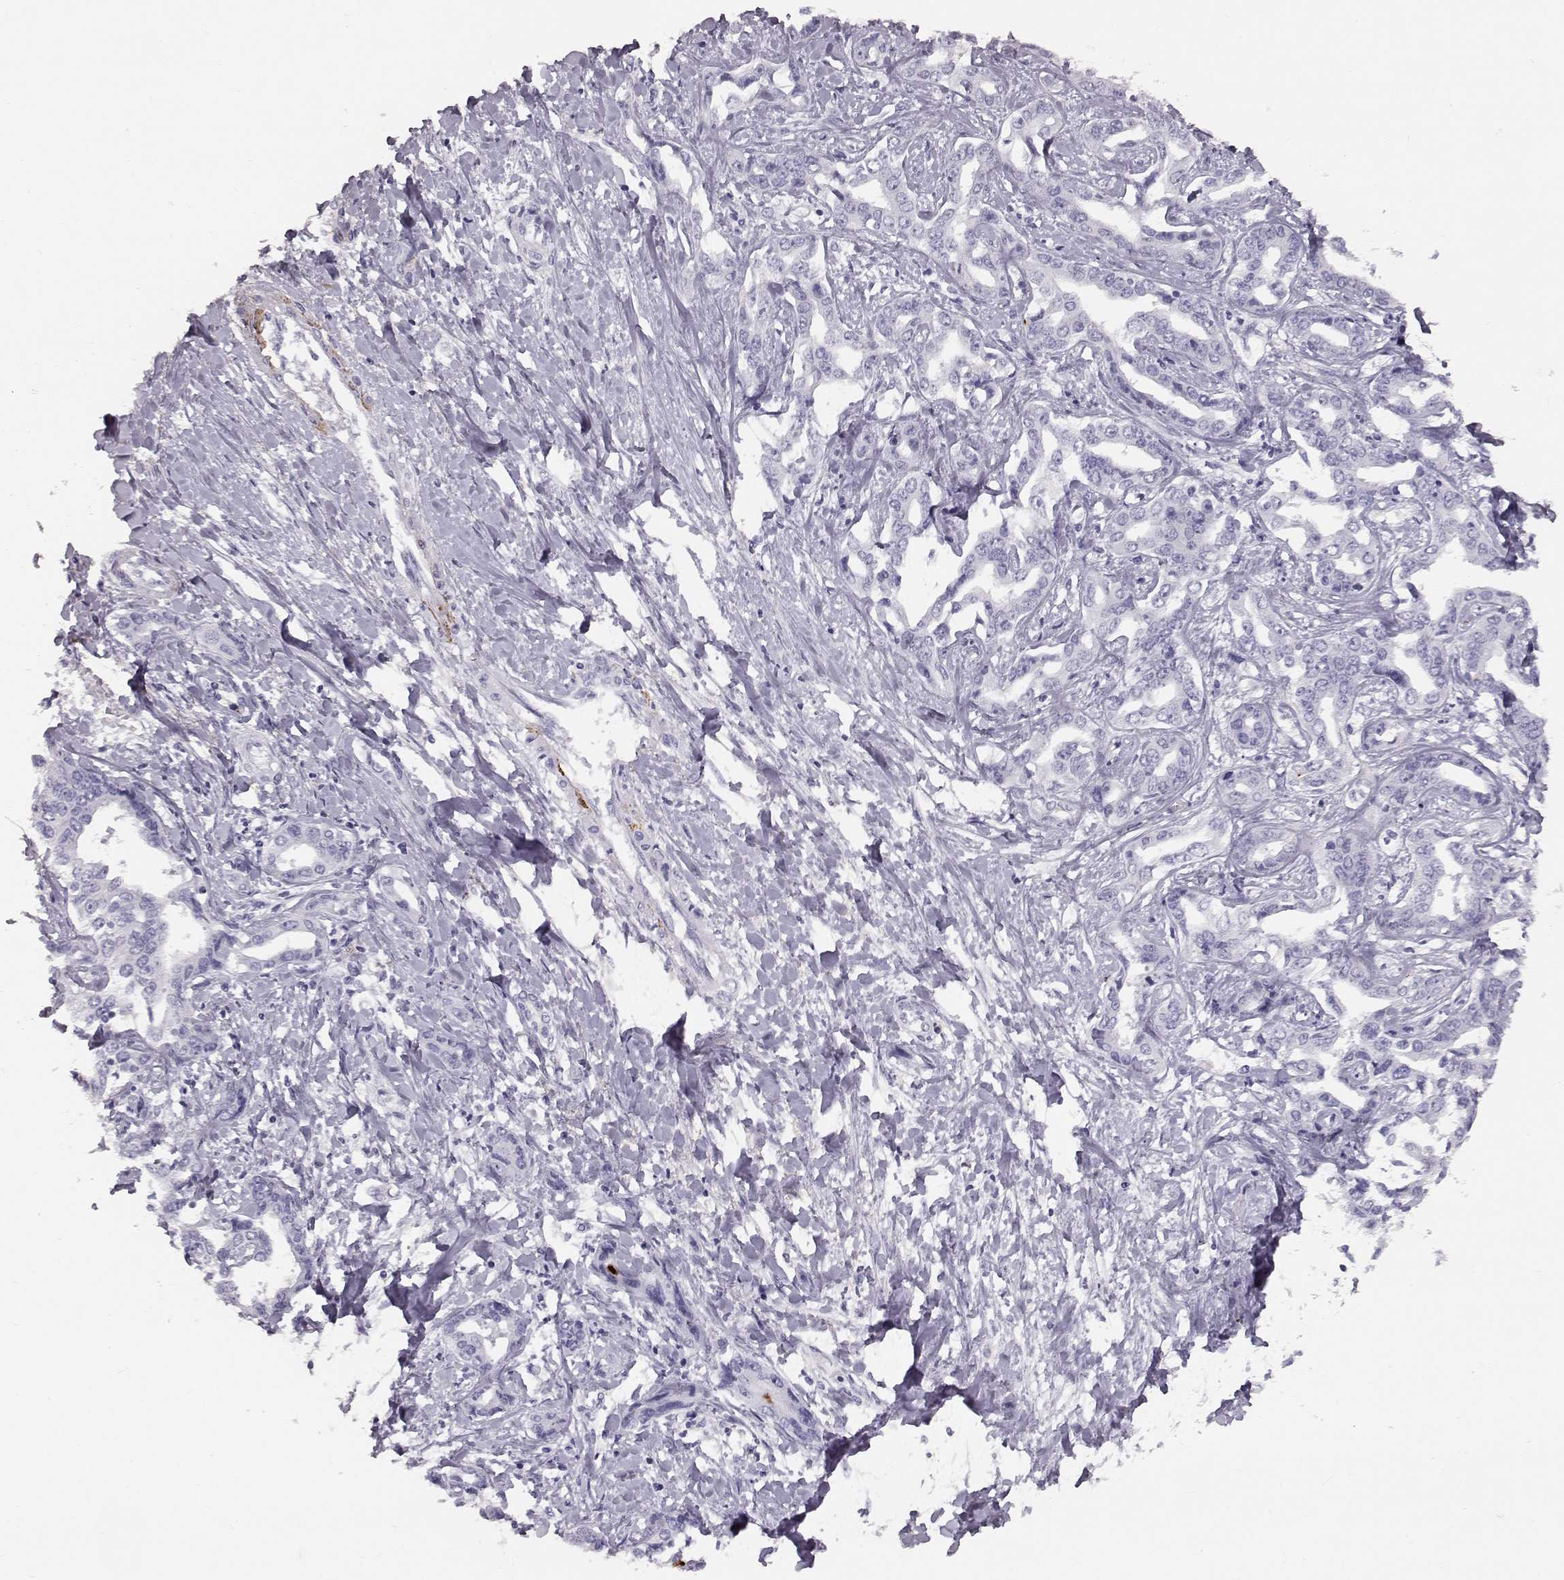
{"staining": {"intensity": "negative", "quantity": "none", "location": "none"}, "tissue": "liver cancer", "cell_type": "Tumor cells", "image_type": "cancer", "snomed": [{"axis": "morphology", "description": "Cholangiocarcinoma"}, {"axis": "topography", "description": "Liver"}], "caption": "This histopathology image is of liver cancer (cholangiocarcinoma) stained with immunohistochemistry (IHC) to label a protein in brown with the nuclei are counter-stained blue. There is no positivity in tumor cells.", "gene": "KRTAP16-1", "patient": {"sex": "male", "age": 59}}